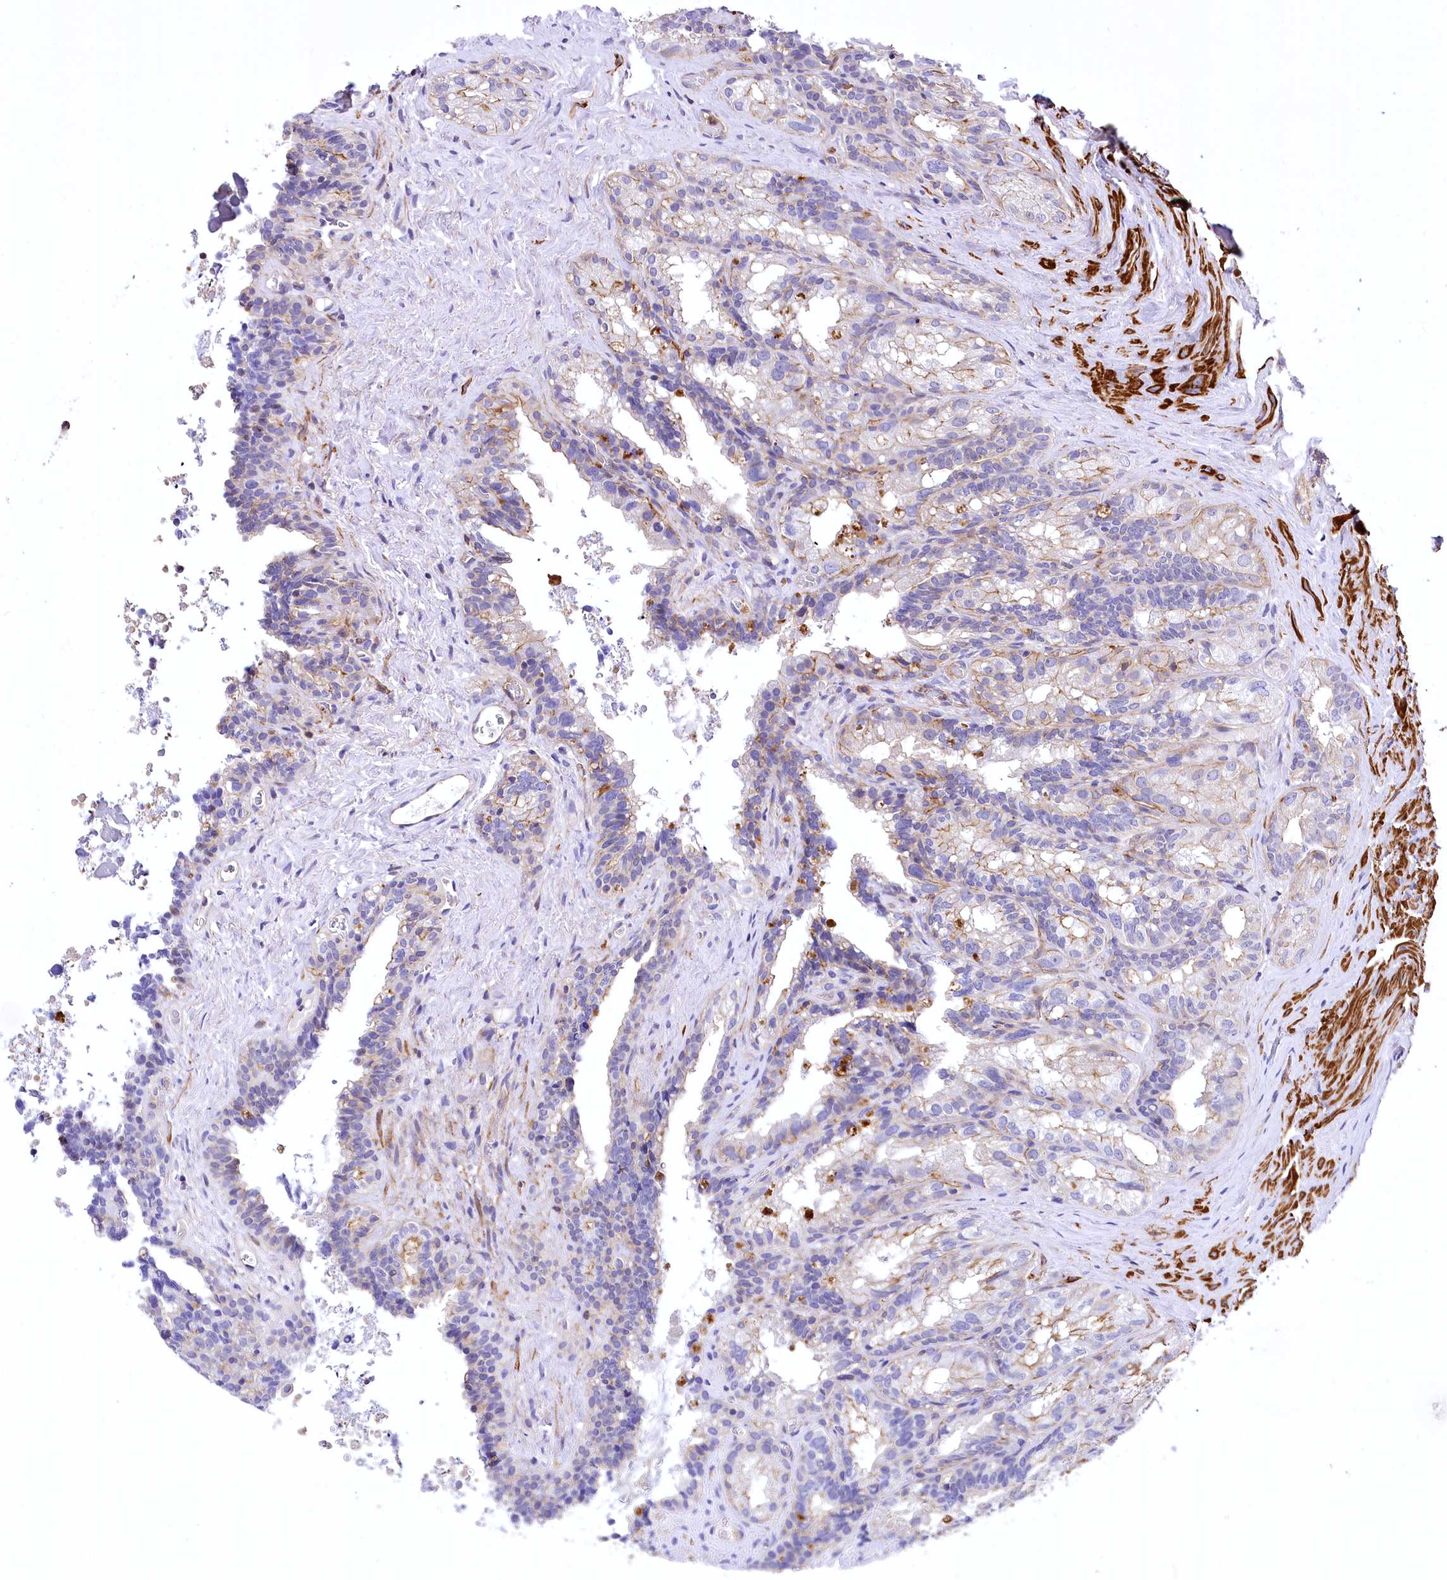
{"staining": {"intensity": "moderate", "quantity": "<25%", "location": "cytoplasmic/membranous"}, "tissue": "seminal vesicle", "cell_type": "Glandular cells", "image_type": "normal", "snomed": [{"axis": "morphology", "description": "Normal tissue, NOS"}, {"axis": "topography", "description": "Seminal veicle"}], "caption": "This is a histology image of immunohistochemistry (IHC) staining of normal seminal vesicle, which shows moderate staining in the cytoplasmic/membranous of glandular cells.", "gene": "DPP3", "patient": {"sex": "male", "age": 60}}